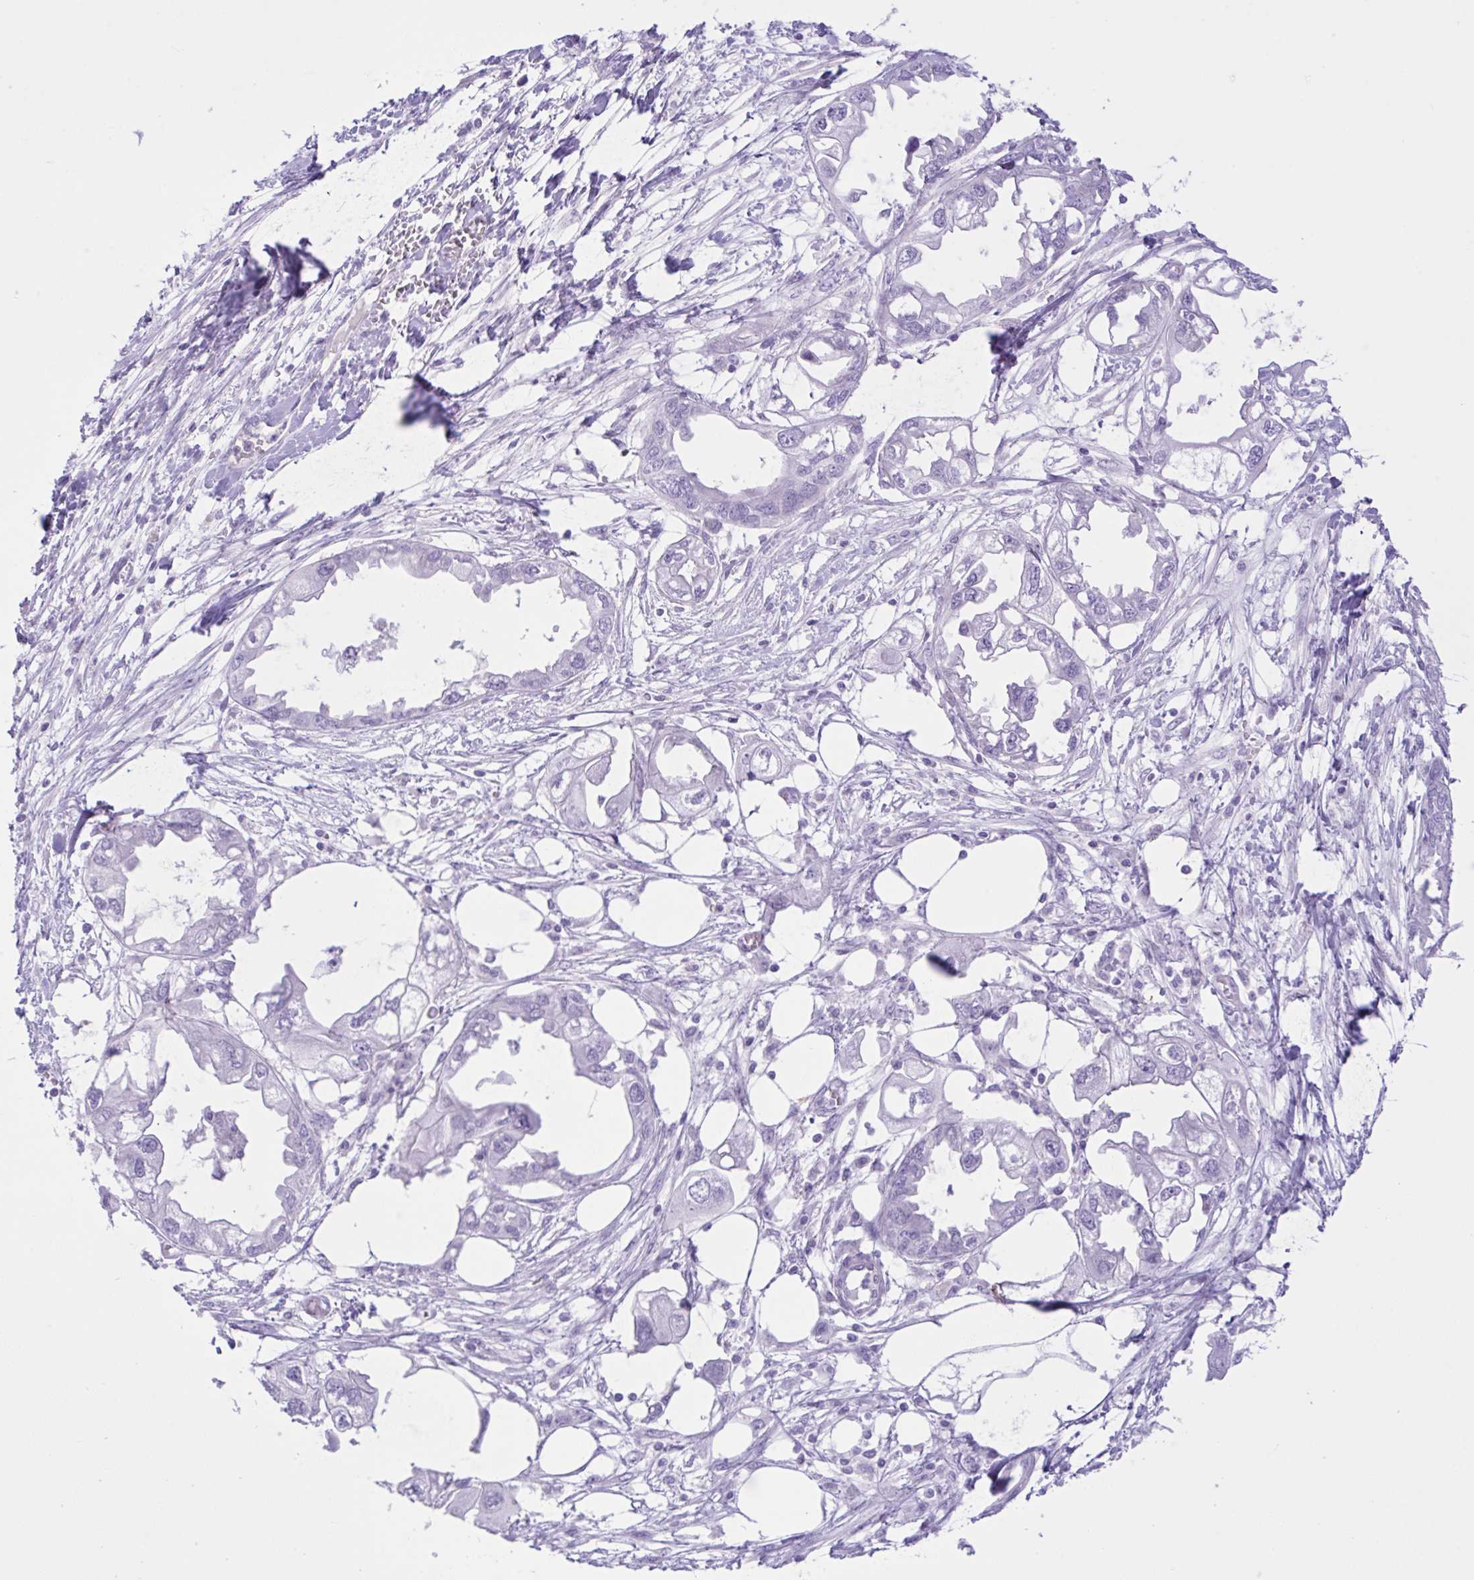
{"staining": {"intensity": "negative", "quantity": "none", "location": "none"}, "tissue": "endometrial cancer", "cell_type": "Tumor cells", "image_type": "cancer", "snomed": [{"axis": "morphology", "description": "Adenocarcinoma, NOS"}, {"axis": "morphology", "description": "Adenocarcinoma, metastatic, NOS"}, {"axis": "topography", "description": "Adipose tissue"}, {"axis": "topography", "description": "Endometrium"}], "caption": "A histopathology image of human endometrial metastatic adenocarcinoma is negative for staining in tumor cells.", "gene": "ZNF101", "patient": {"sex": "female", "age": 67}}